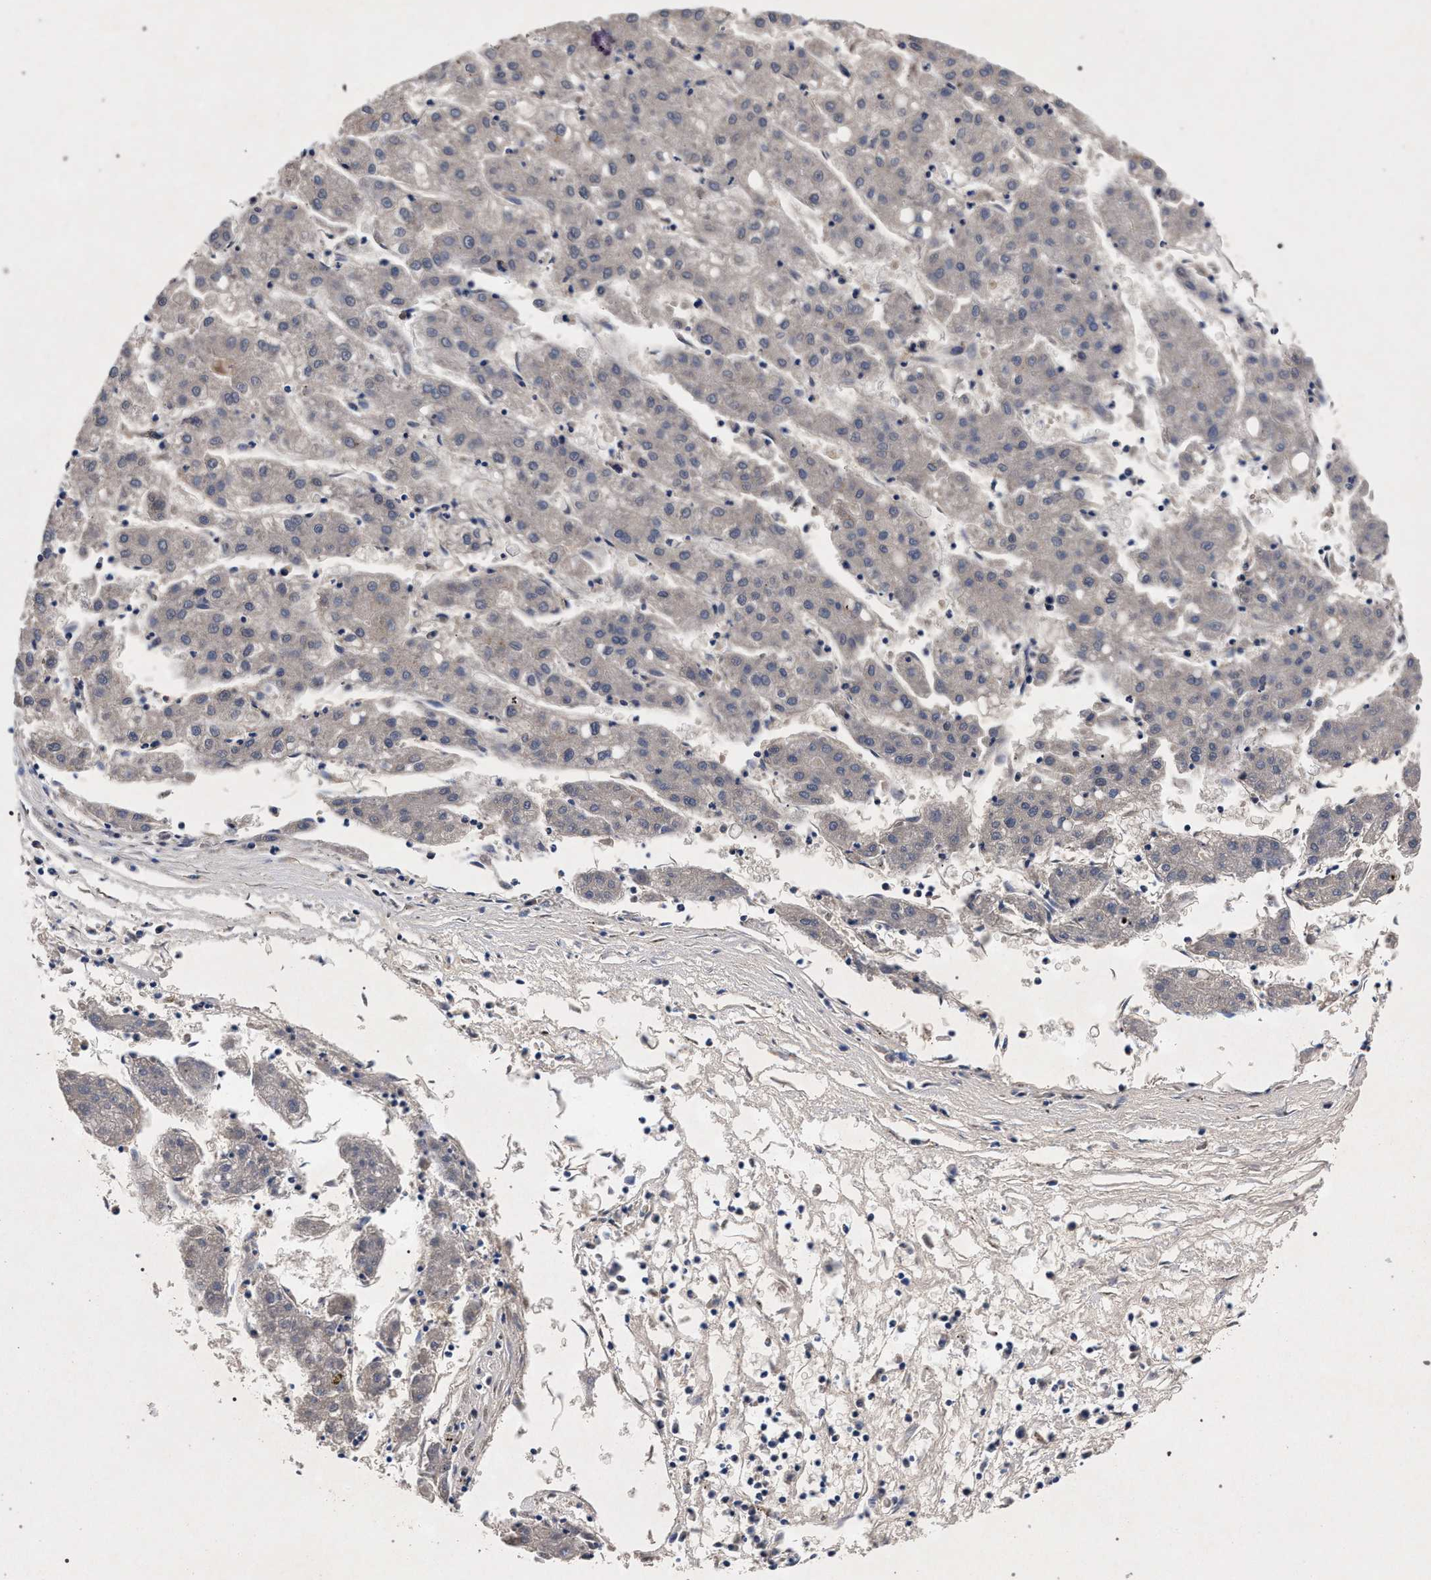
{"staining": {"intensity": "negative", "quantity": "none", "location": "none"}, "tissue": "liver cancer", "cell_type": "Tumor cells", "image_type": "cancer", "snomed": [{"axis": "morphology", "description": "Carcinoma, Hepatocellular, NOS"}, {"axis": "topography", "description": "Liver"}], "caption": "Immunohistochemistry (IHC) histopathology image of liver cancer (hepatocellular carcinoma) stained for a protein (brown), which demonstrates no positivity in tumor cells.", "gene": "NEK7", "patient": {"sex": "male", "age": 72}}